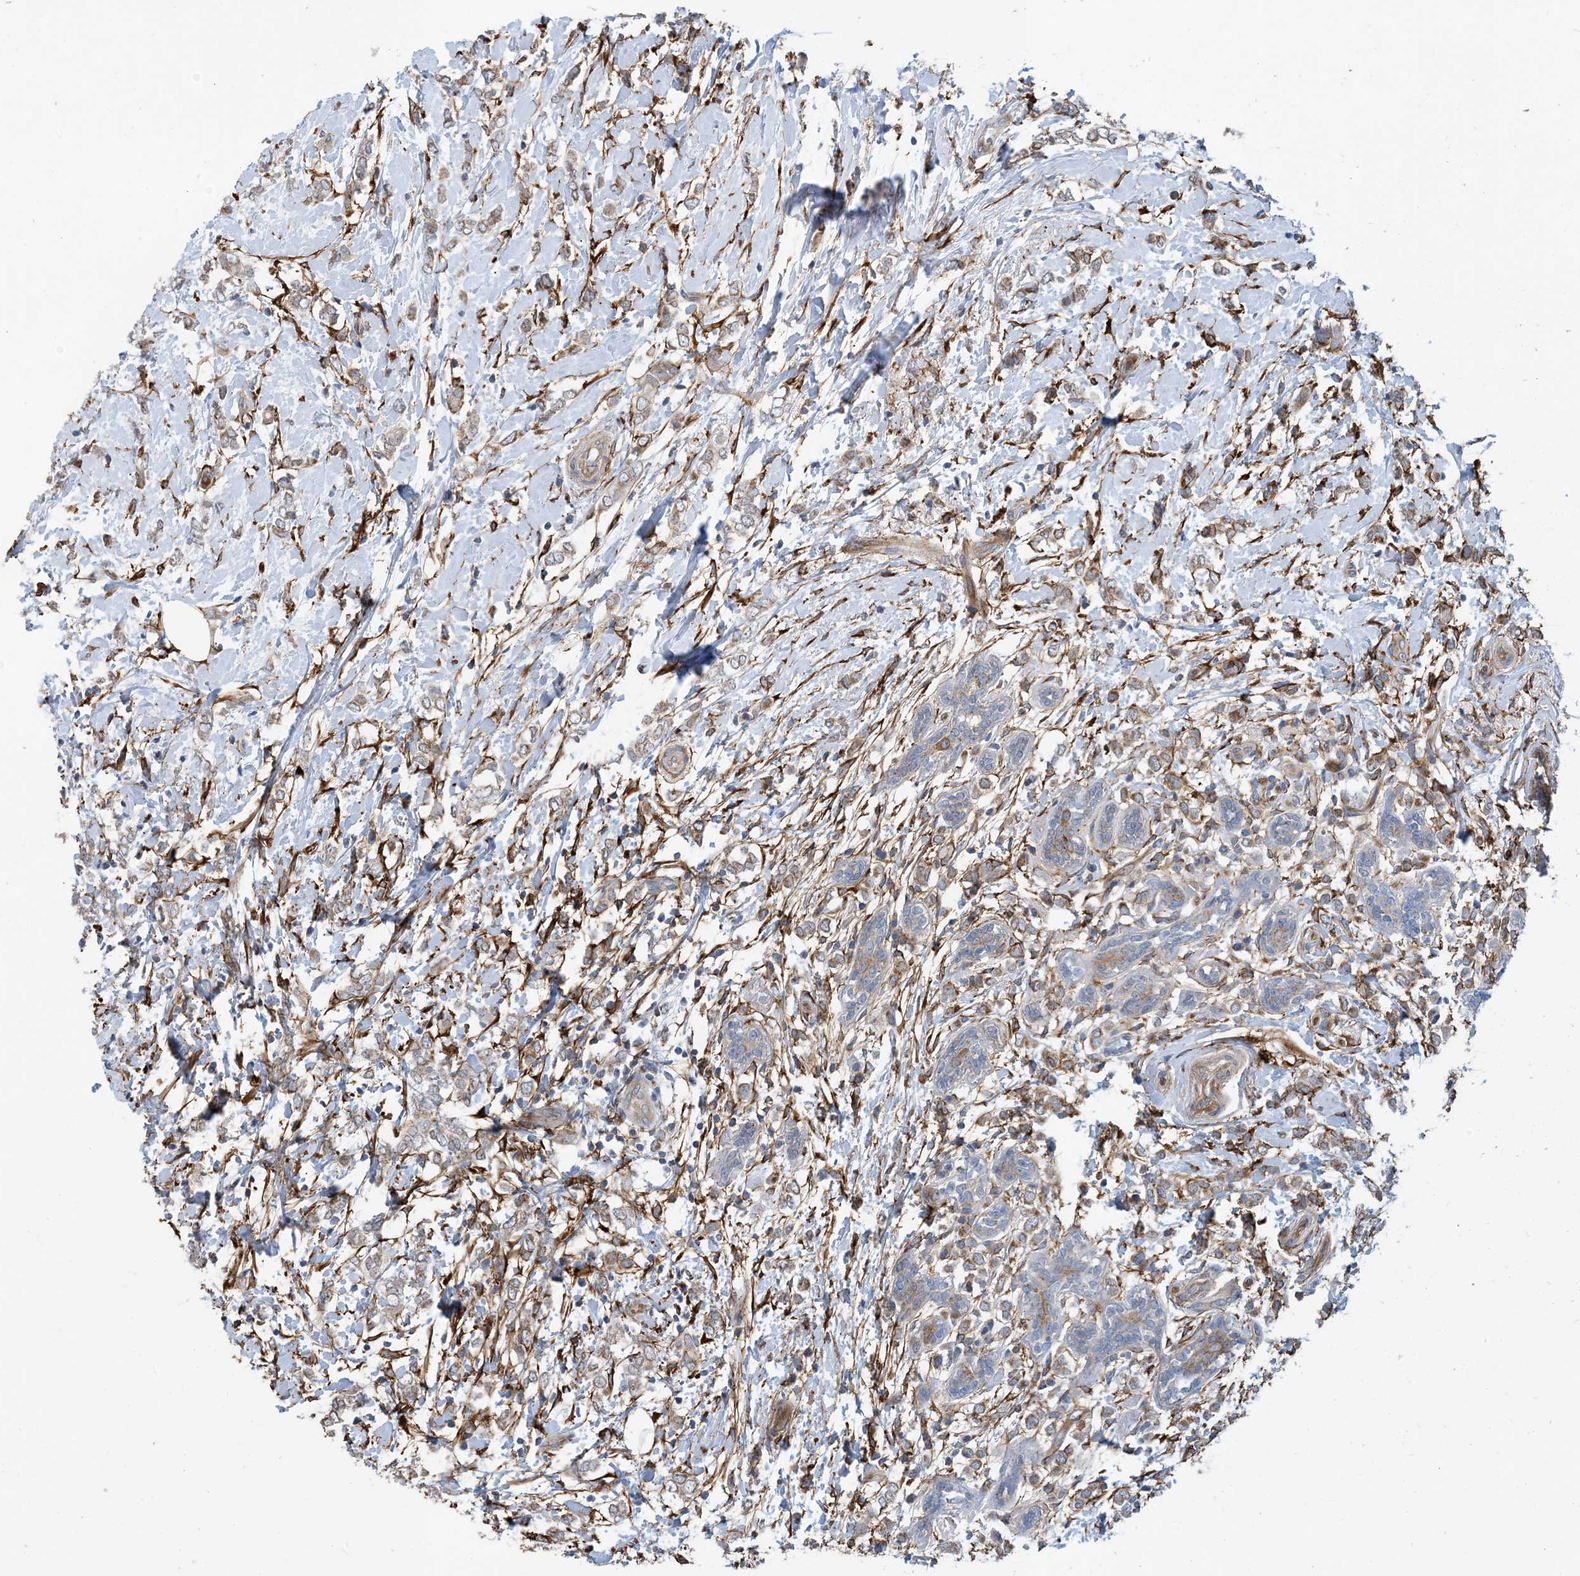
{"staining": {"intensity": "weak", "quantity": ">75%", "location": "cytoplasmic/membranous"}, "tissue": "breast cancer", "cell_type": "Tumor cells", "image_type": "cancer", "snomed": [{"axis": "morphology", "description": "Normal tissue, NOS"}, {"axis": "morphology", "description": "Lobular carcinoma"}, {"axis": "topography", "description": "Breast"}], "caption": "The histopathology image demonstrates immunohistochemical staining of breast cancer (lobular carcinoma). There is weak cytoplasmic/membranous expression is present in about >75% of tumor cells.", "gene": "EIF2A", "patient": {"sex": "female", "age": 47}}